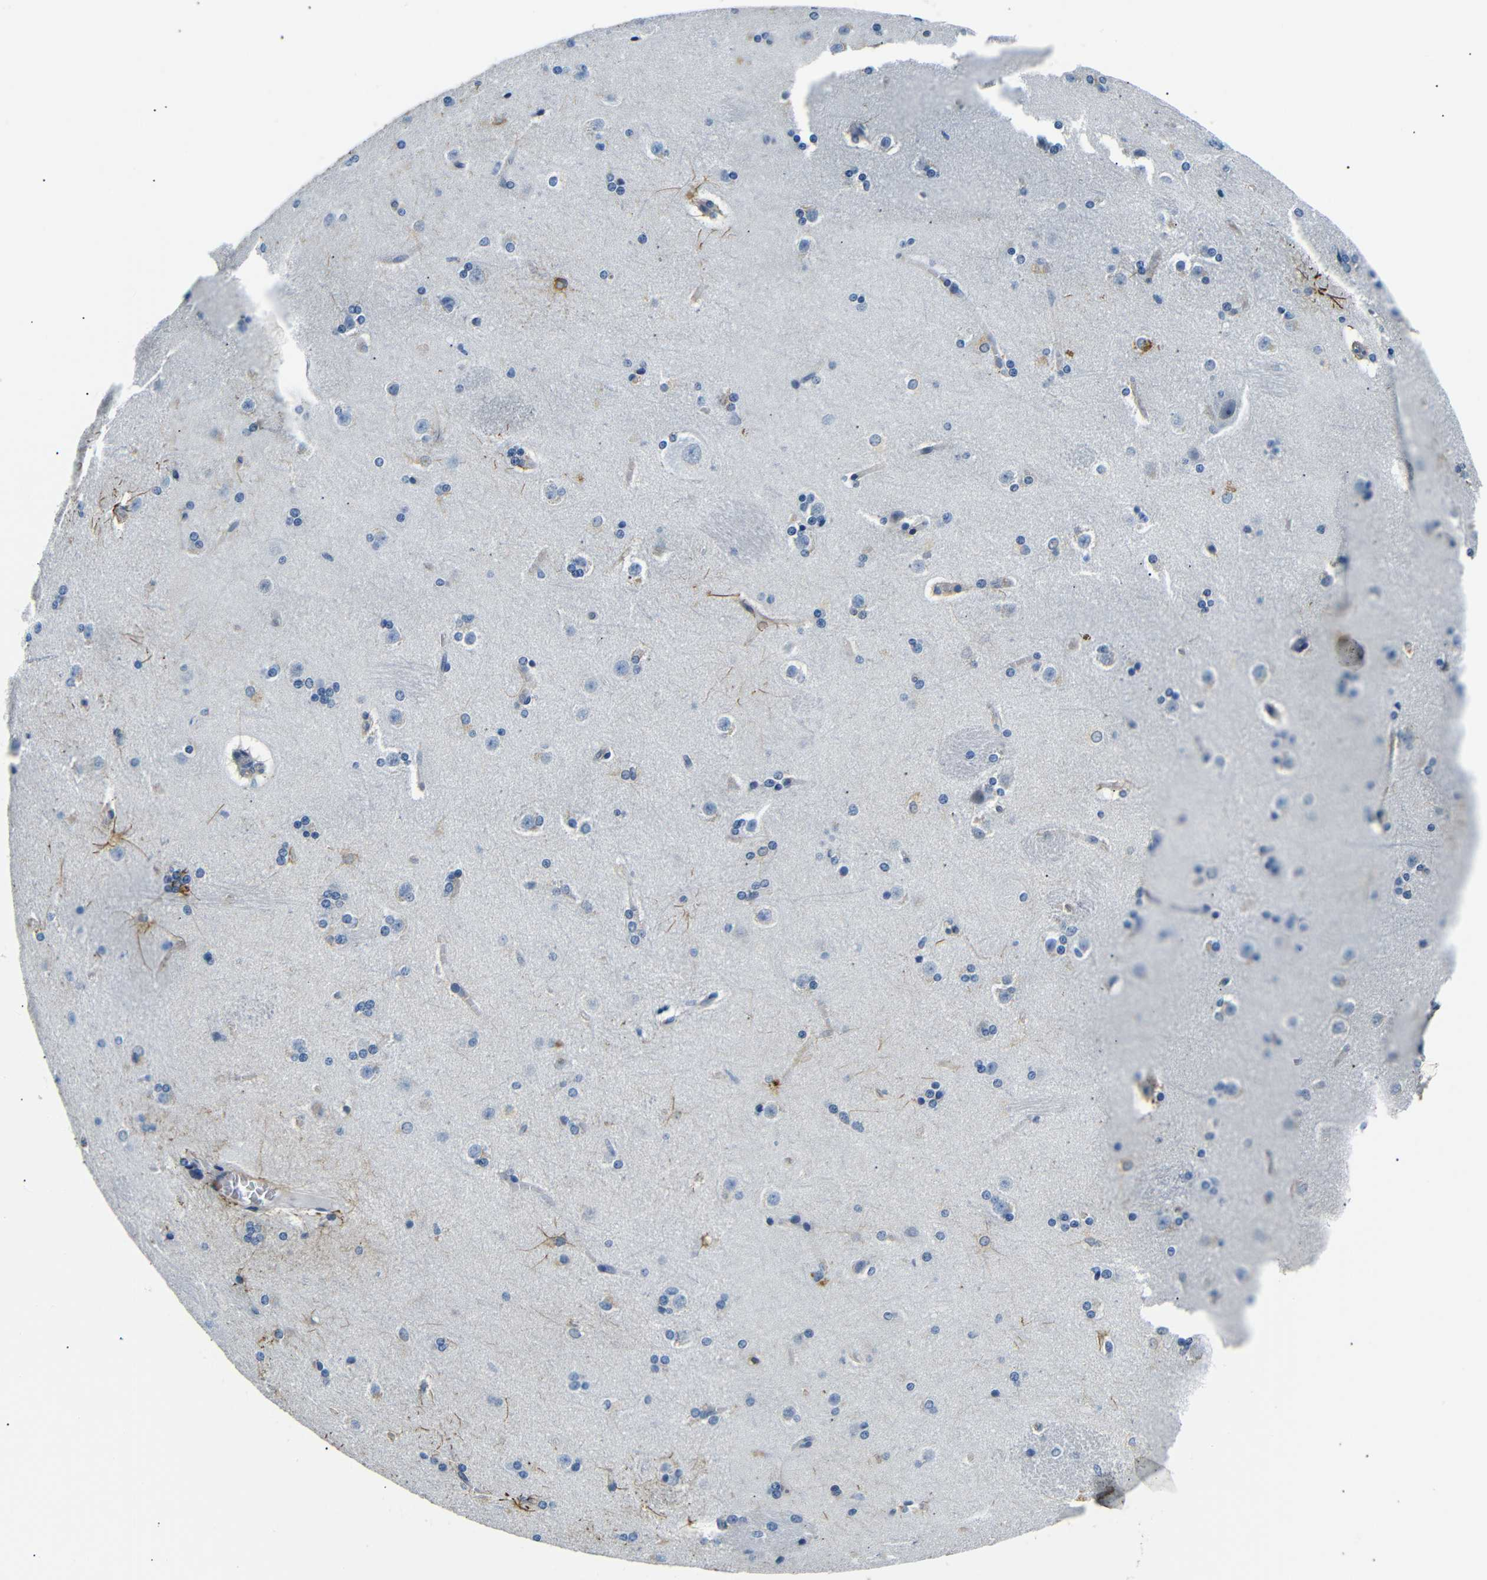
{"staining": {"intensity": "moderate", "quantity": "<25%", "location": "cytoplasmic/membranous"}, "tissue": "caudate", "cell_type": "Glial cells", "image_type": "normal", "snomed": [{"axis": "morphology", "description": "Normal tissue, NOS"}, {"axis": "topography", "description": "Lateral ventricle wall"}], "caption": "Immunohistochemistry of benign caudate shows low levels of moderate cytoplasmic/membranous expression in about <25% of glial cells.", "gene": "TAFA1", "patient": {"sex": "female", "age": 19}}